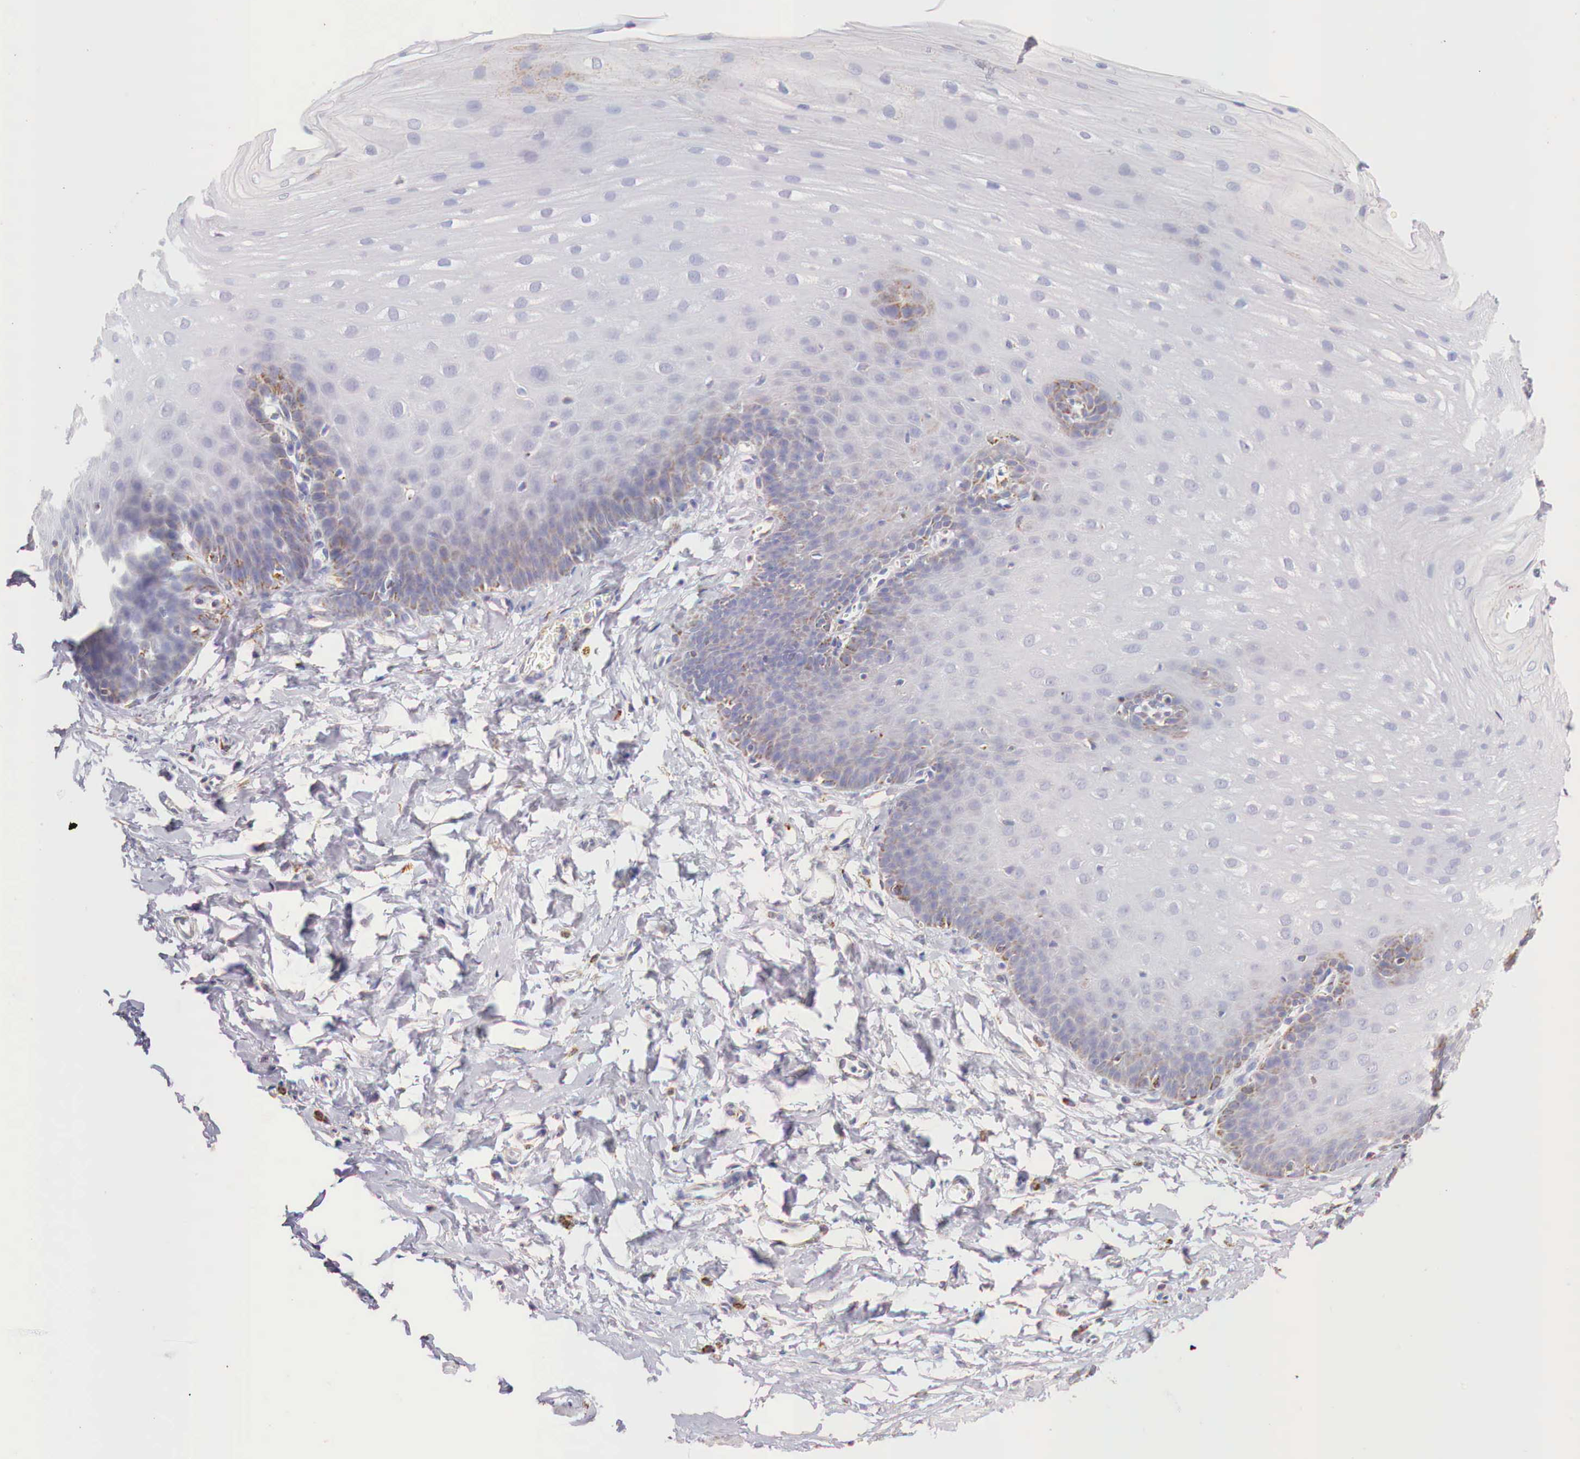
{"staining": {"intensity": "moderate", "quantity": "<25%", "location": "cytoplasmic/membranous"}, "tissue": "esophagus", "cell_type": "Squamous epithelial cells", "image_type": "normal", "snomed": [{"axis": "morphology", "description": "Normal tissue, NOS"}, {"axis": "topography", "description": "Esophagus"}], "caption": "The immunohistochemical stain highlights moderate cytoplasmic/membranous positivity in squamous epithelial cells of benign esophagus. (DAB (3,3'-diaminobenzidine) IHC with brightfield microscopy, high magnification).", "gene": "IDH3G", "patient": {"sex": "male", "age": 70}}